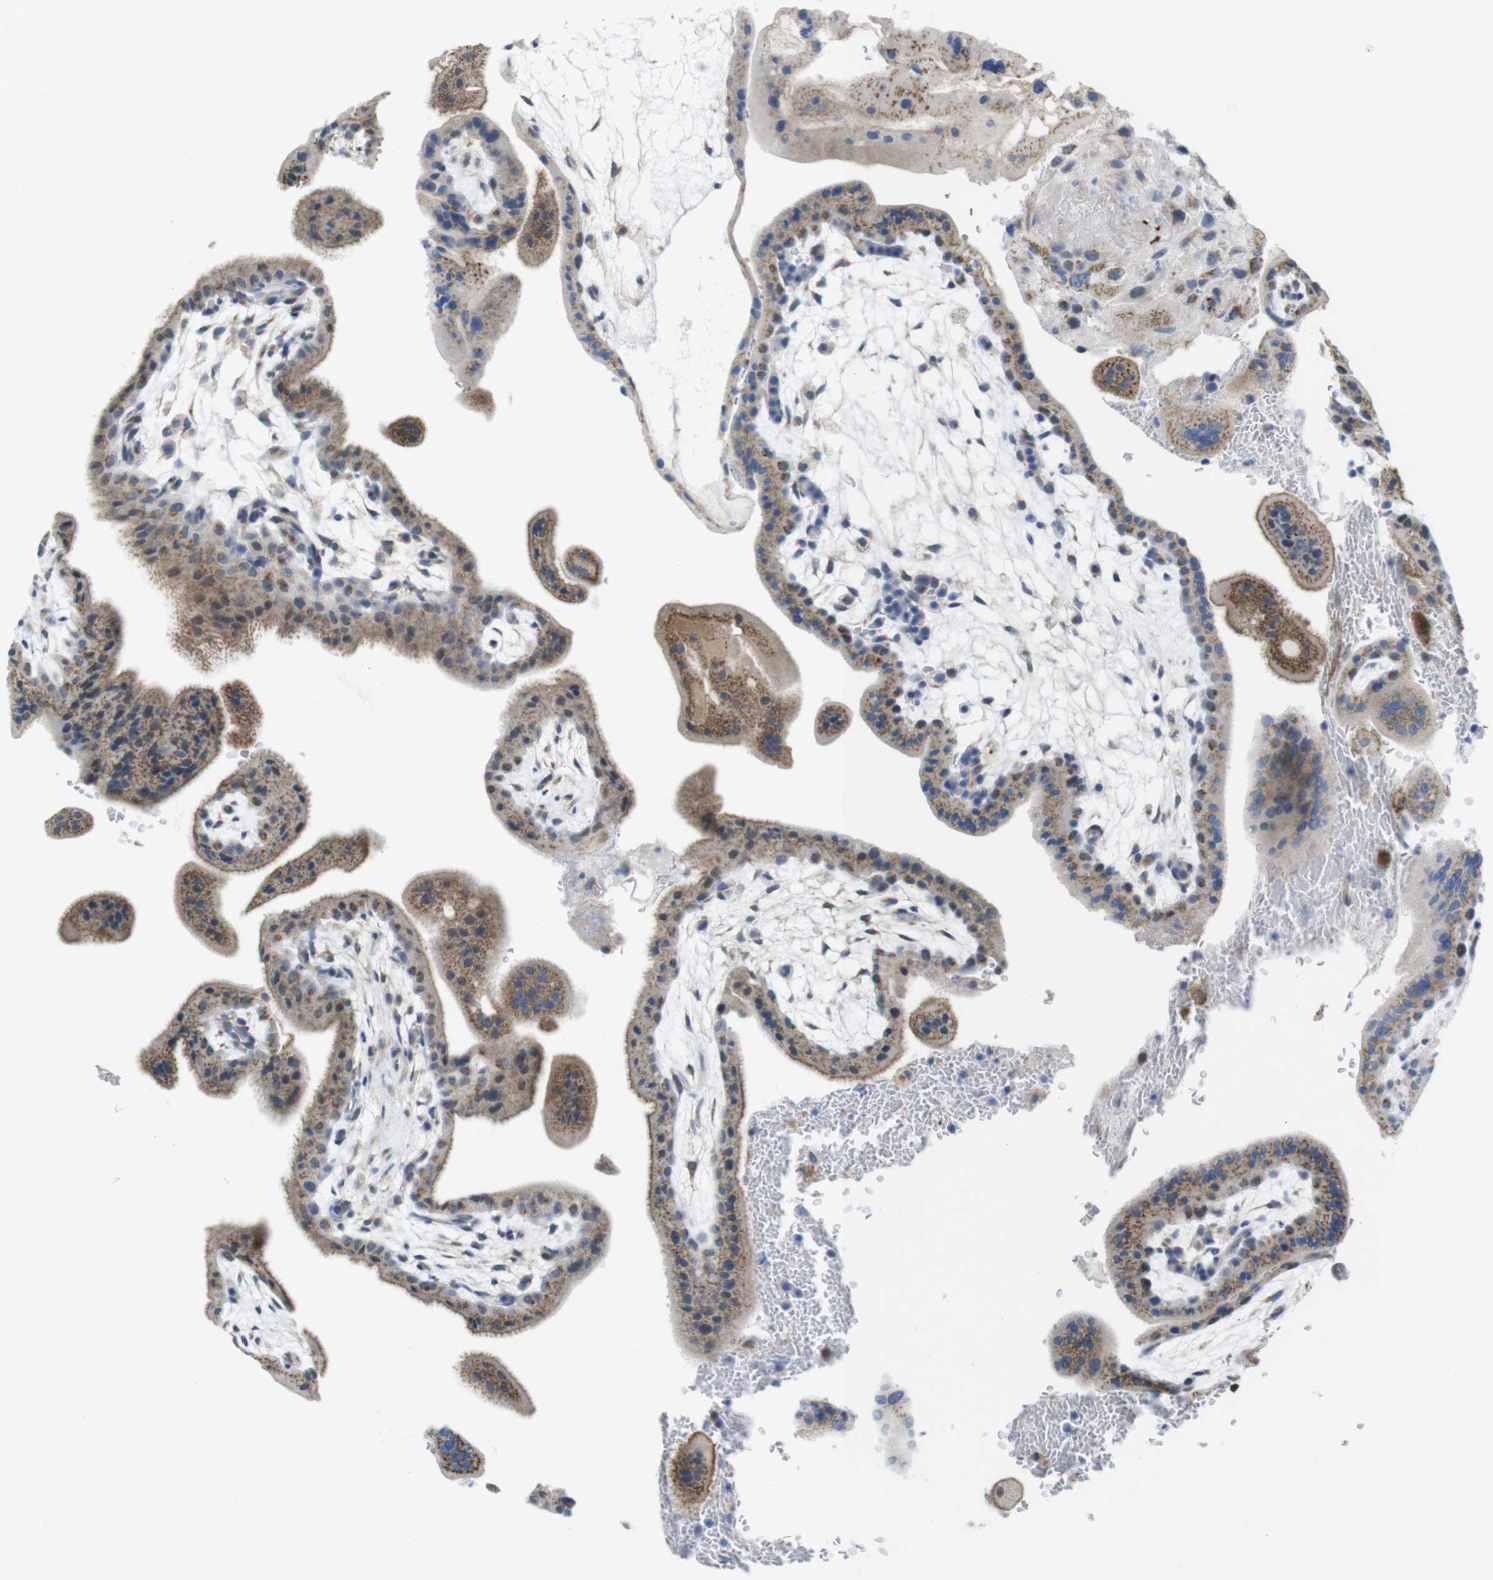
{"staining": {"intensity": "moderate", "quantity": ">75%", "location": "cytoplasmic/membranous"}, "tissue": "placenta", "cell_type": "Trophoblastic cells", "image_type": "normal", "snomed": [{"axis": "morphology", "description": "Normal tissue, NOS"}, {"axis": "topography", "description": "Placenta"}], "caption": "The micrograph demonstrates immunohistochemical staining of normal placenta. There is moderate cytoplasmic/membranous staining is present in about >75% of trophoblastic cells.", "gene": "CCR6", "patient": {"sex": "female", "age": 35}}